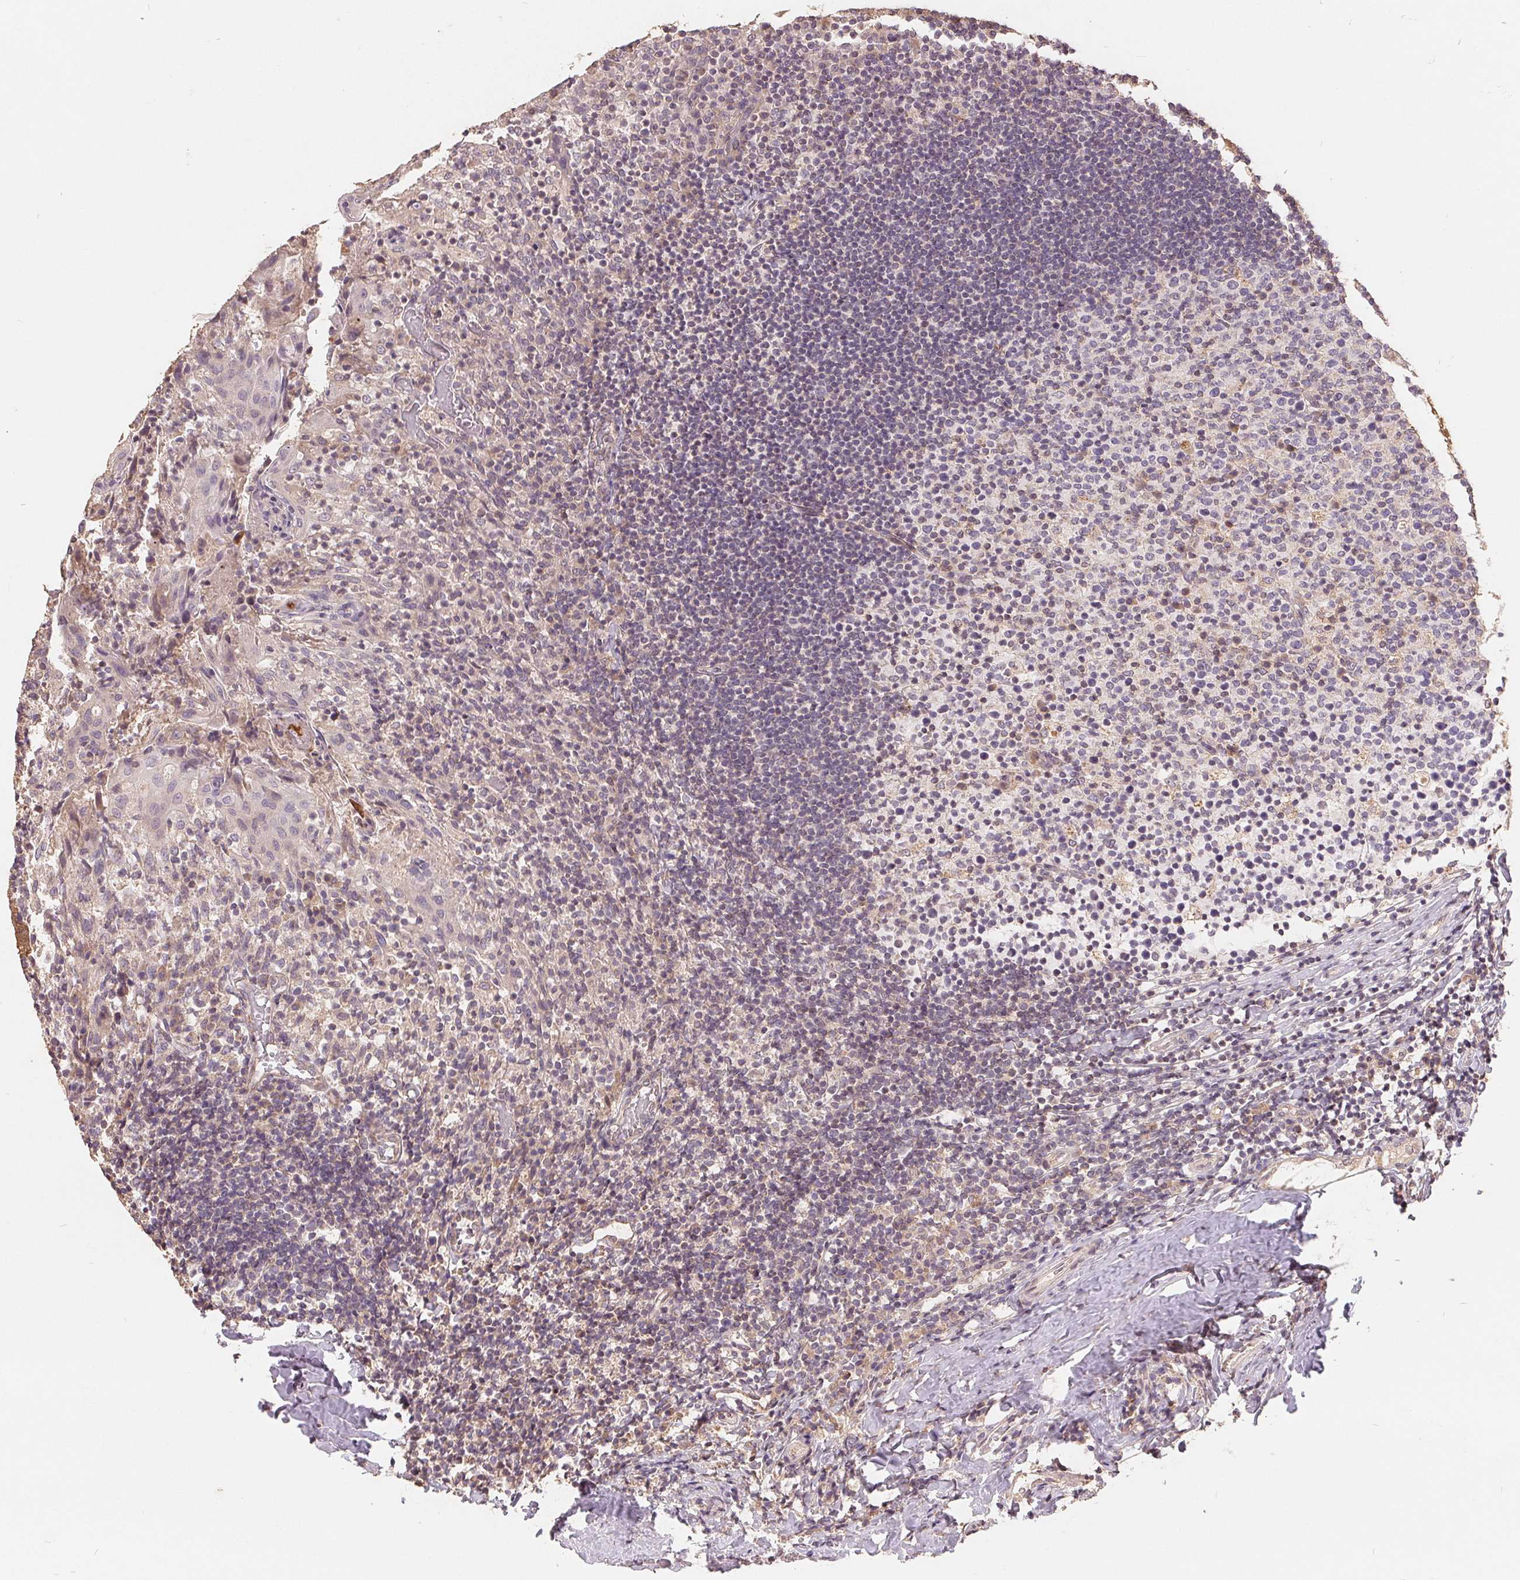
{"staining": {"intensity": "weak", "quantity": "<25%", "location": "cytoplasmic/membranous"}, "tissue": "tonsil", "cell_type": "Germinal center cells", "image_type": "normal", "snomed": [{"axis": "morphology", "description": "Normal tissue, NOS"}, {"axis": "topography", "description": "Tonsil"}], "caption": "High magnification brightfield microscopy of benign tonsil stained with DAB (brown) and counterstained with hematoxylin (blue): germinal center cells show no significant staining. (Stains: DAB immunohistochemistry with hematoxylin counter stain, Microscopy: brightfield microscopy at high magnification).", "gene": "CDIPT", "patient": {"sex": "female", "age": 10}}